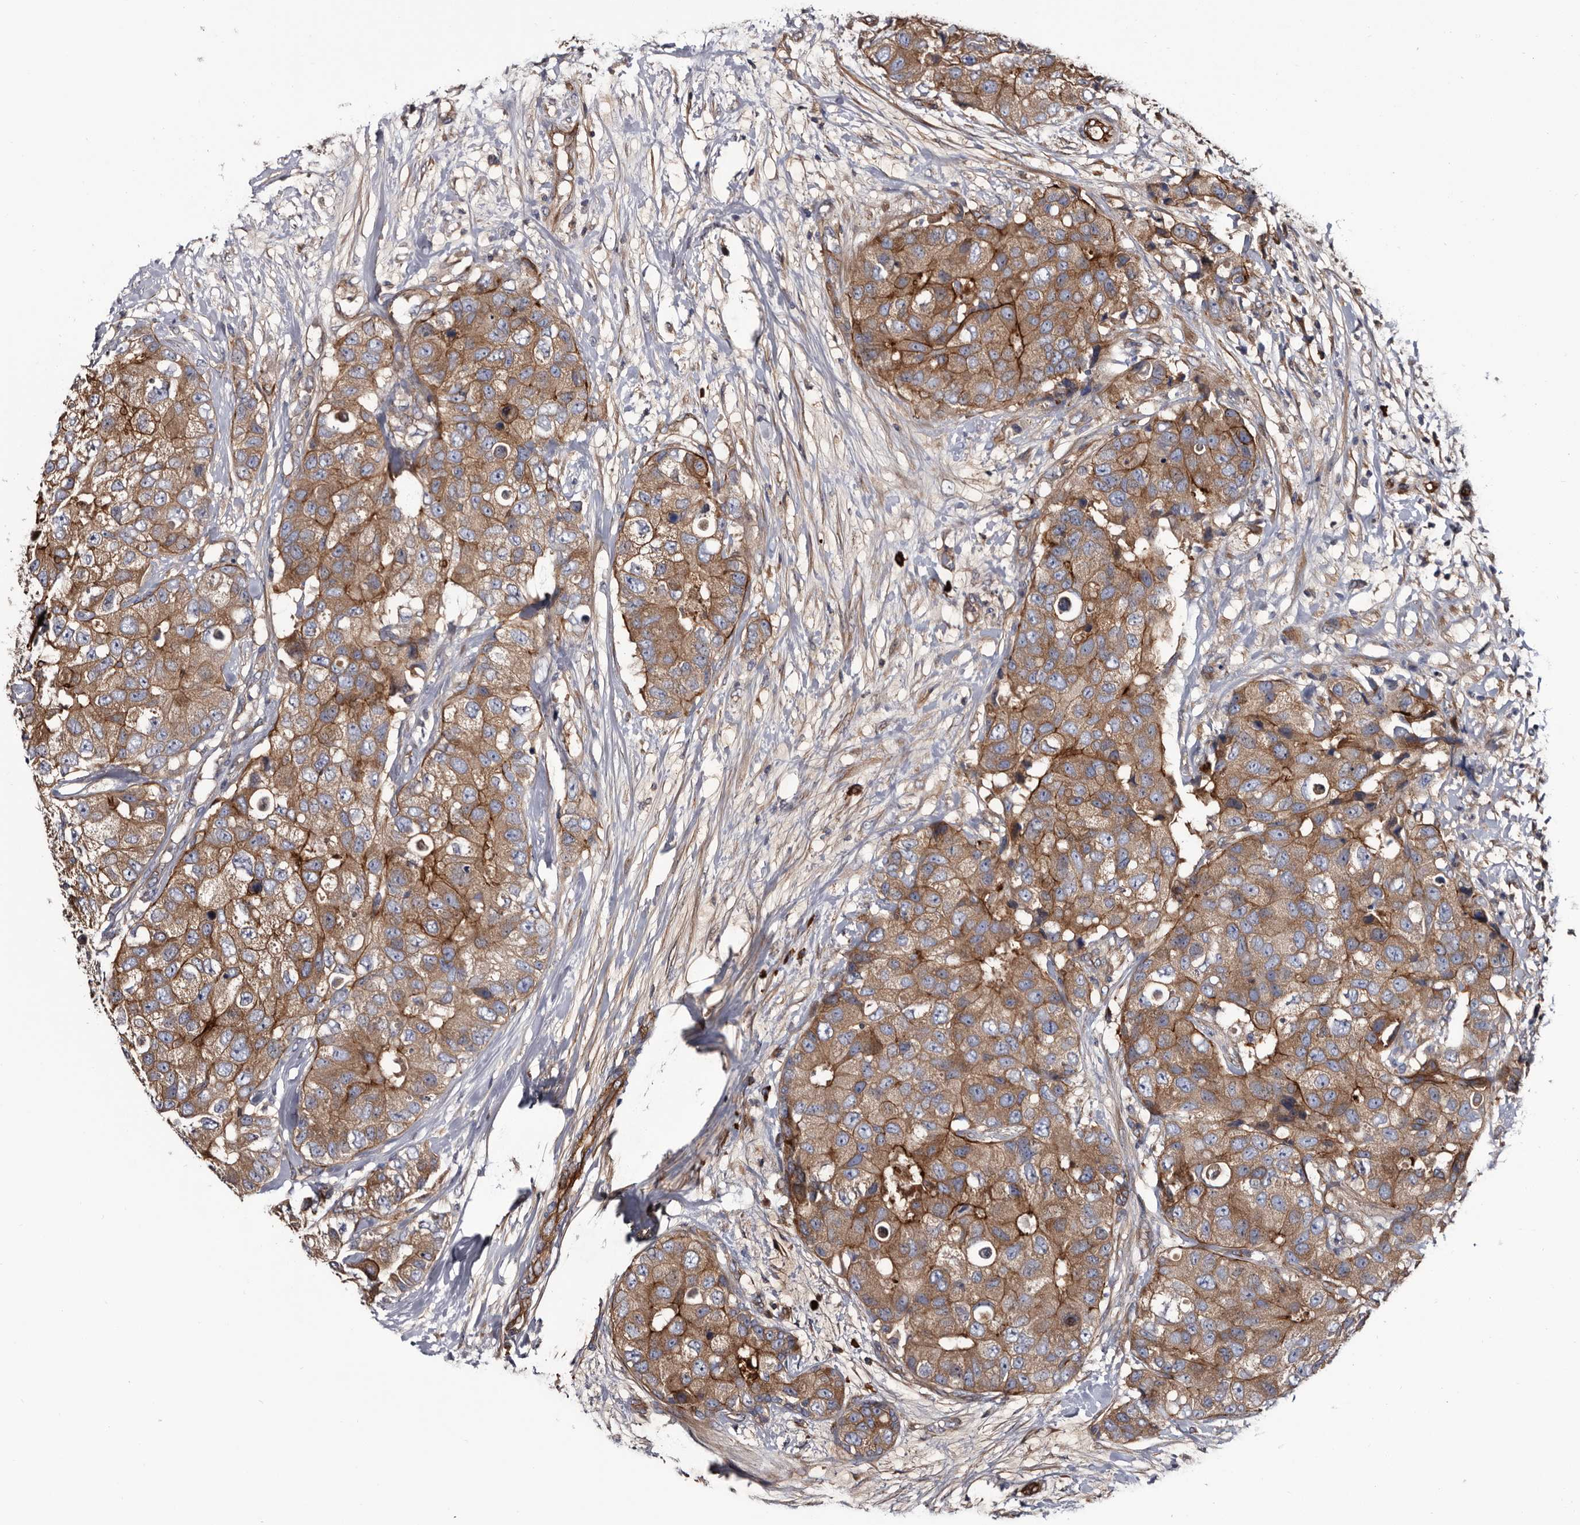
{"staining": {"intensity": "moderate", "quantity": ">75%", "location": "cytoplasmic/membranous"}, "tissue": "breast cancer", "cell_type": "Tumor cells", "image_type": "cancer", "snomed": [{"axis": "morphology", "description": "Duct carcinoma"}, {"axis": "topography", "description": "Breast"}], "caption": "A photomicrograph of breast invasive ductal carcinoma stained for a protein exhibits moderate cytoplasmic/membranous brown staining in tumor cells. The protein of interest is stained brown, and the nuclei are stained in blue (DAB (3,3'-diaminobenzidine) IHC with brightfield microscopy, high magnification).", "gene": "TSPAN17", "patient": {"sex": "female", "age": 62}}